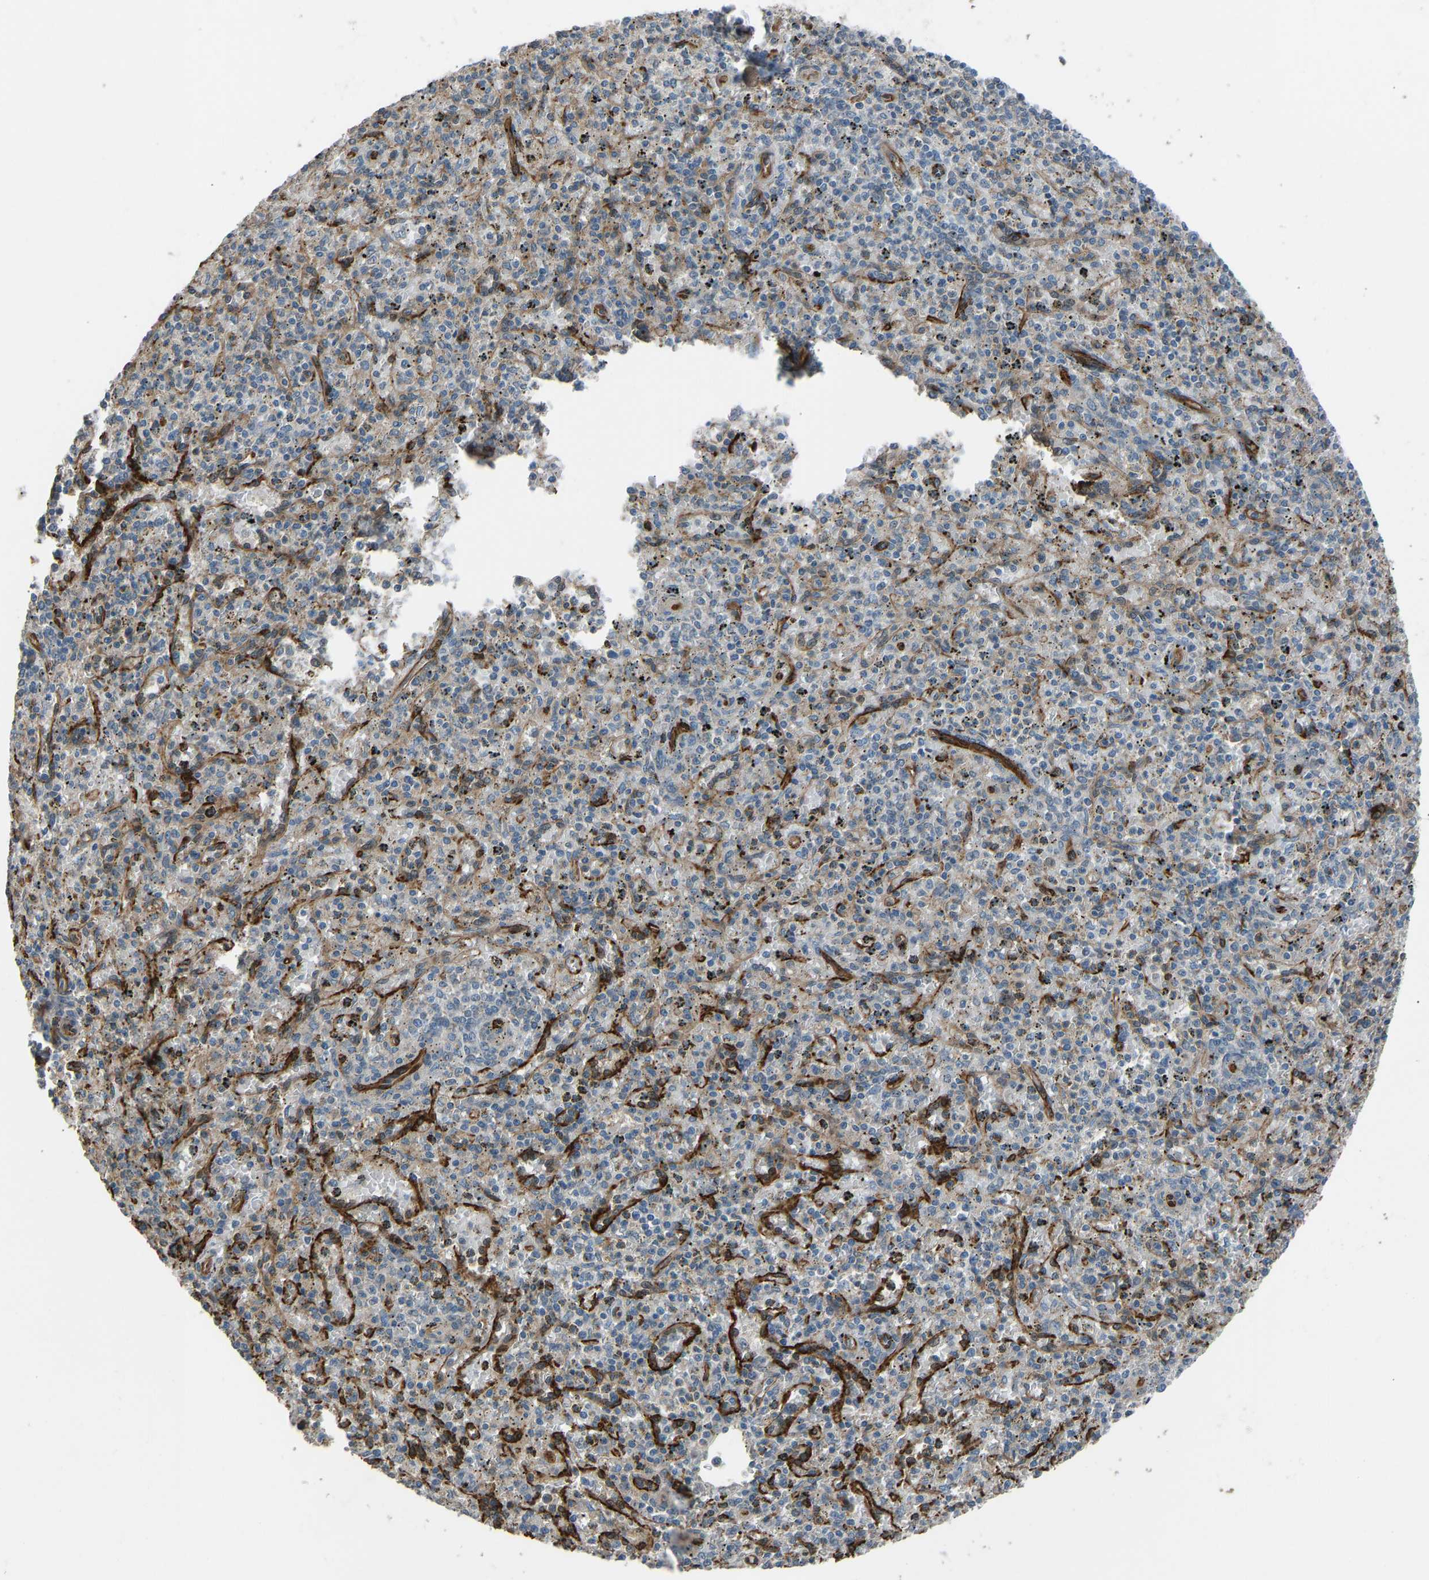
{"staining": {"intensity": "weak", "quantity": "25%-75%", "location": "cytoplasmic/membranous"}, "tissue": "spleen", "cell_type": "Cells in red pulp", "image_type": "normal", "snomed": [{"axis": "morphology", "description": "Normal tissue, NOS"}, {"axis": "topography", "description": "Spleen"}], "caption": "This micrograph displays IHC staining of benign spleen, with low weak cytoplasmic/membranous positivity in about 25%-75% of cells in red pulp.", "gene": "SLC43A1", "patient": {"sex": "male", "age": 72}}